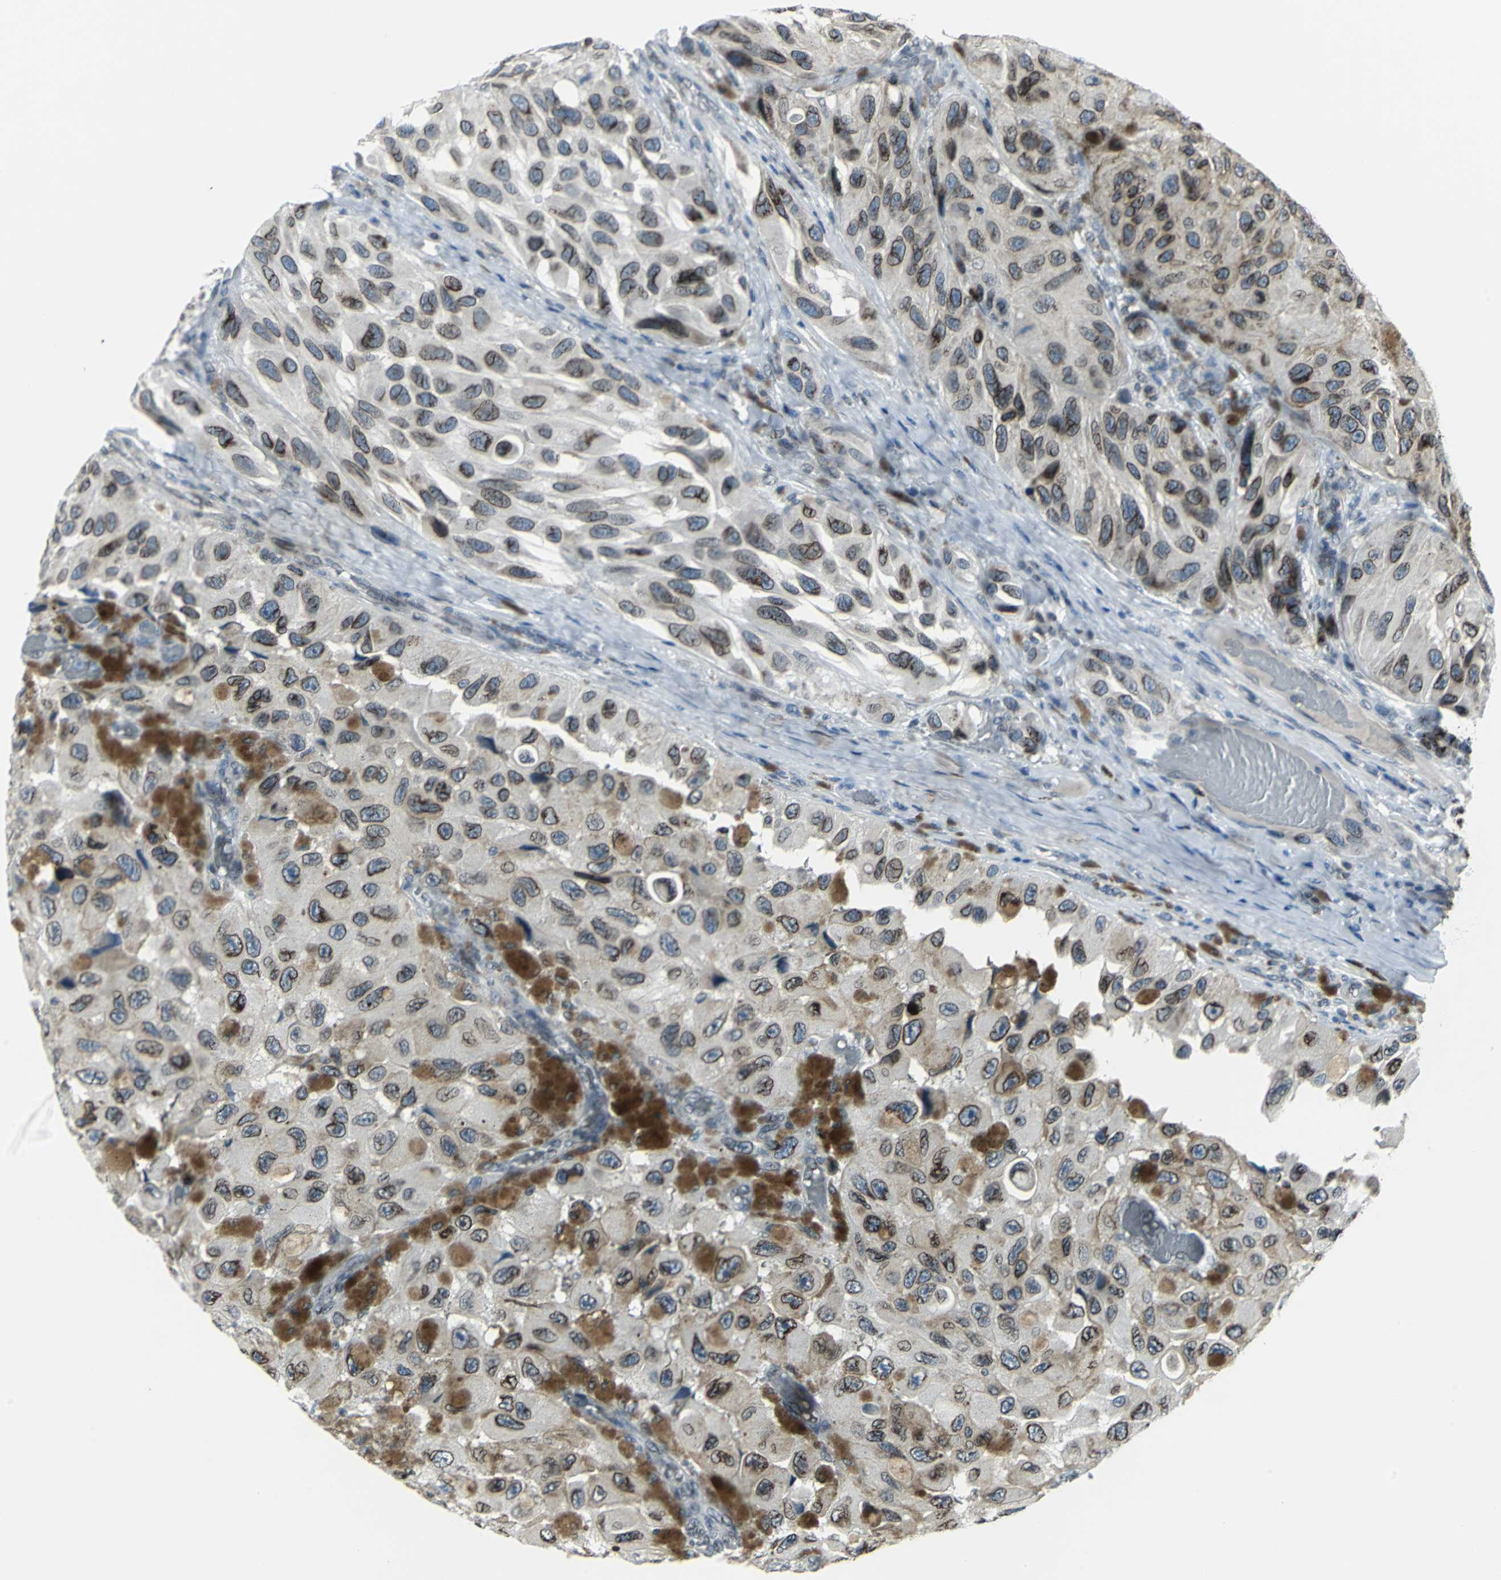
{"staining": {"intensity": "moderate", "quantity": ">75%", "location": "cytoplasmic/membranous,nuclear"}, "tissue": "melanoma", "cell_type": "Tumor cells", "image_type": "cancer", "snomed": [{"axis": "morphology", "description": "Malignant melanoma, NOS"}, {"axis": "topography", "description": "Skin"}], "caption": "Protein expression analysis of human malignant melanoma reveals moderate cytoplasmic/membranous and nuclear positivity in about >75% of tumor cells.", "gene": "SNUPN", "patient": {"sex": "female", "age": 73}}